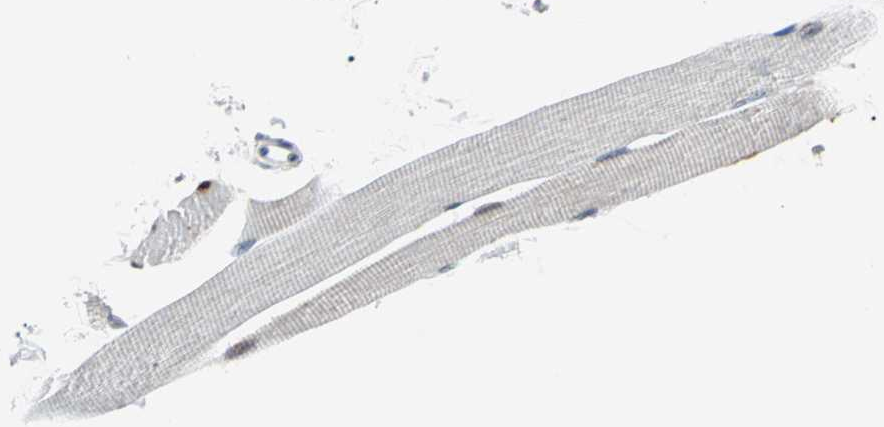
{"staining": {"intensity": "moderate", "quantity": "<25%", "location": "cytoplasmic/membranous"}, "tissue": "skeletal muscle", "cell_type": "Myocytes", "image_type": "normal", "snomed": [{"axis": "morphology", "description": "Normal tissue, NOS"}, {"axis": "topography", "description": "Skeletal muscle"}, {"axis": "topography", "description": "Peripheral nerve tissue"}], "caption": "This is an image of immunohistochemistry staining of normal skeletal muscle, which shows moderate expression in the cytoplasmic/membranous of myocytes.", "gene": "HLX", "patient": {"sex": "female", "age": 84}}